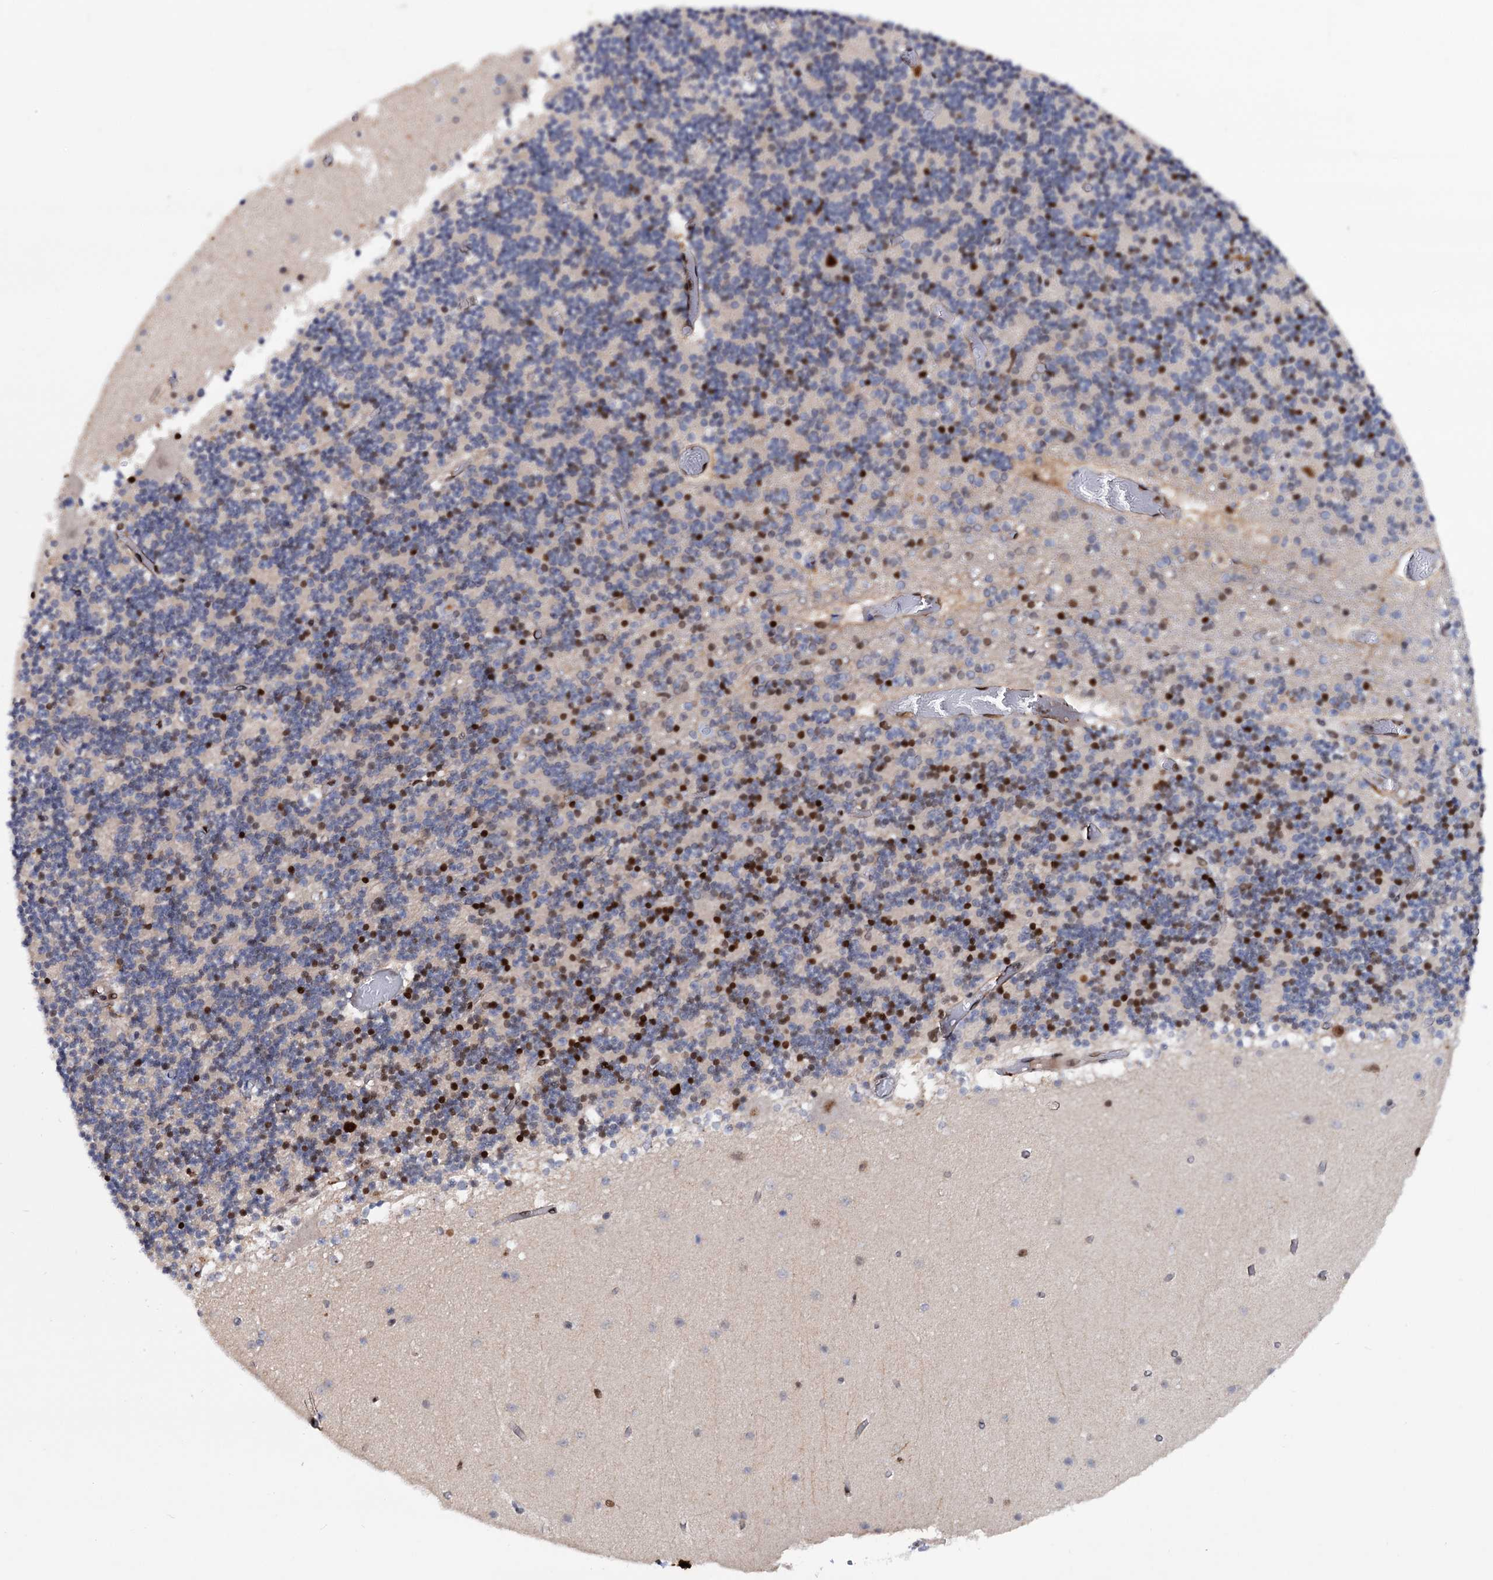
{"staining": {"intensity": "strong", "quantity": "25%-75%", "location": "nuclear"}, "tissue": "cerebellum", "cell_type": "Cells in granular layer", "image_type": "normal", "snomed": [{"axis": "morphology", "description": "Normal tissue, NOS"}, {"axis": "topography", "description": "Cerebellum"}], "caption": "Immunohistochemistry (IHC) image of benign cerebellum stained for a protein (brown), which exhibits high levels of strong nuclear expression in about 25%-75% of cells in granular layer.", "gene": "TBC1D12", "patient": {"sex": "female", "age": 28}}